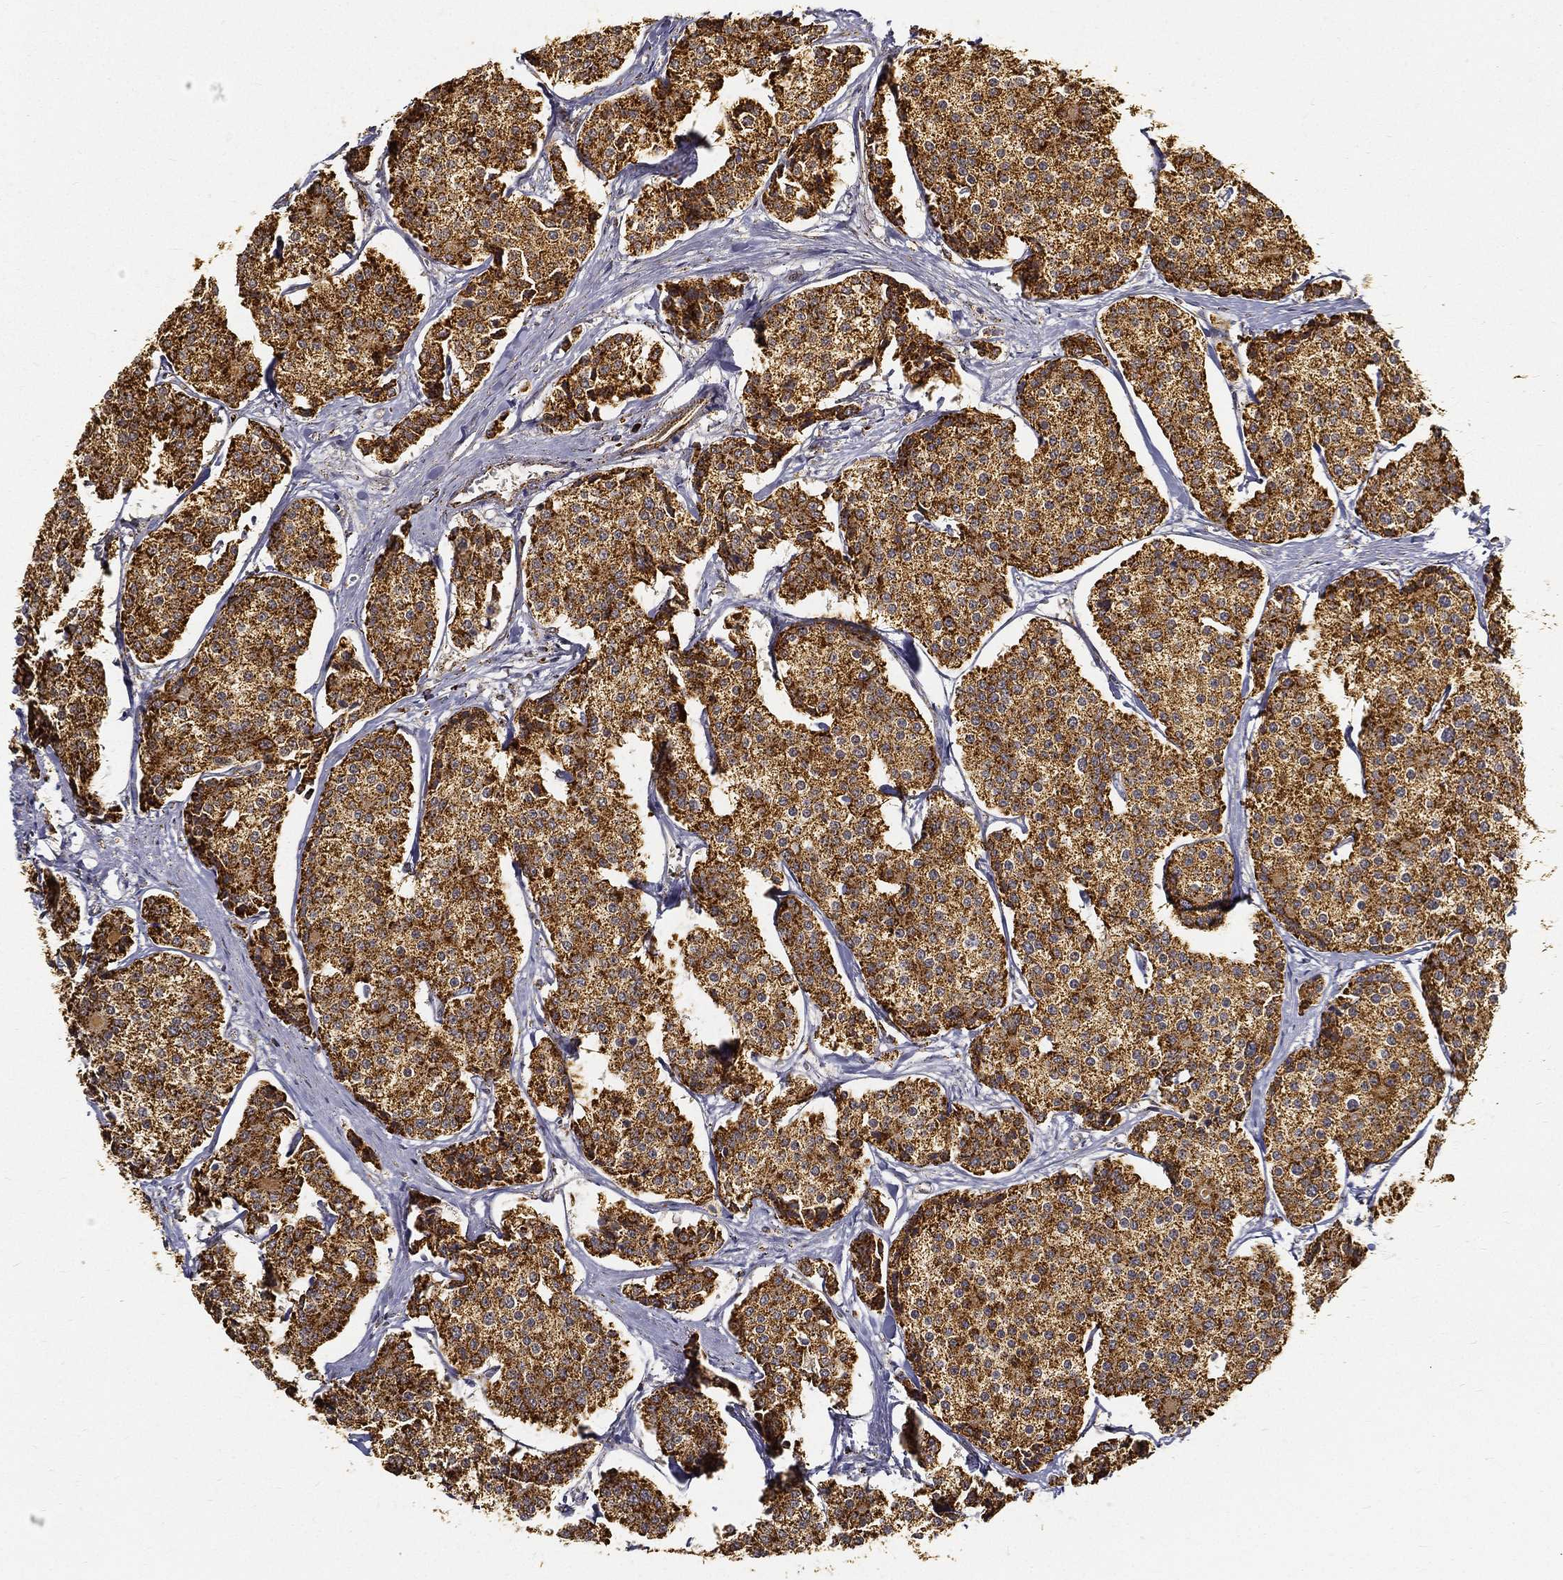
{"staining": {"intensity": "strong", "quantity": ">75%", "location": "cytoplasmic/membranous"}, "tissue": "carcinoid", "cell_type": "Tumor cells", "image_type": "cancer", "snomed": [{"axis": "morphology", "description": "Carcinoid, malignant, NOS"}, {"axis": "topography", "description": "Small intestine"}], "caption": "A high-resolution image shows immunohistochemistry (IHC) staining of malignant carcinoid, which shows strong cytoplasmic/membranous staining in approximately >75% of tumor cells.", "gene": "NDUFAB1", "patient": {"sex": "female", "age": 65}}